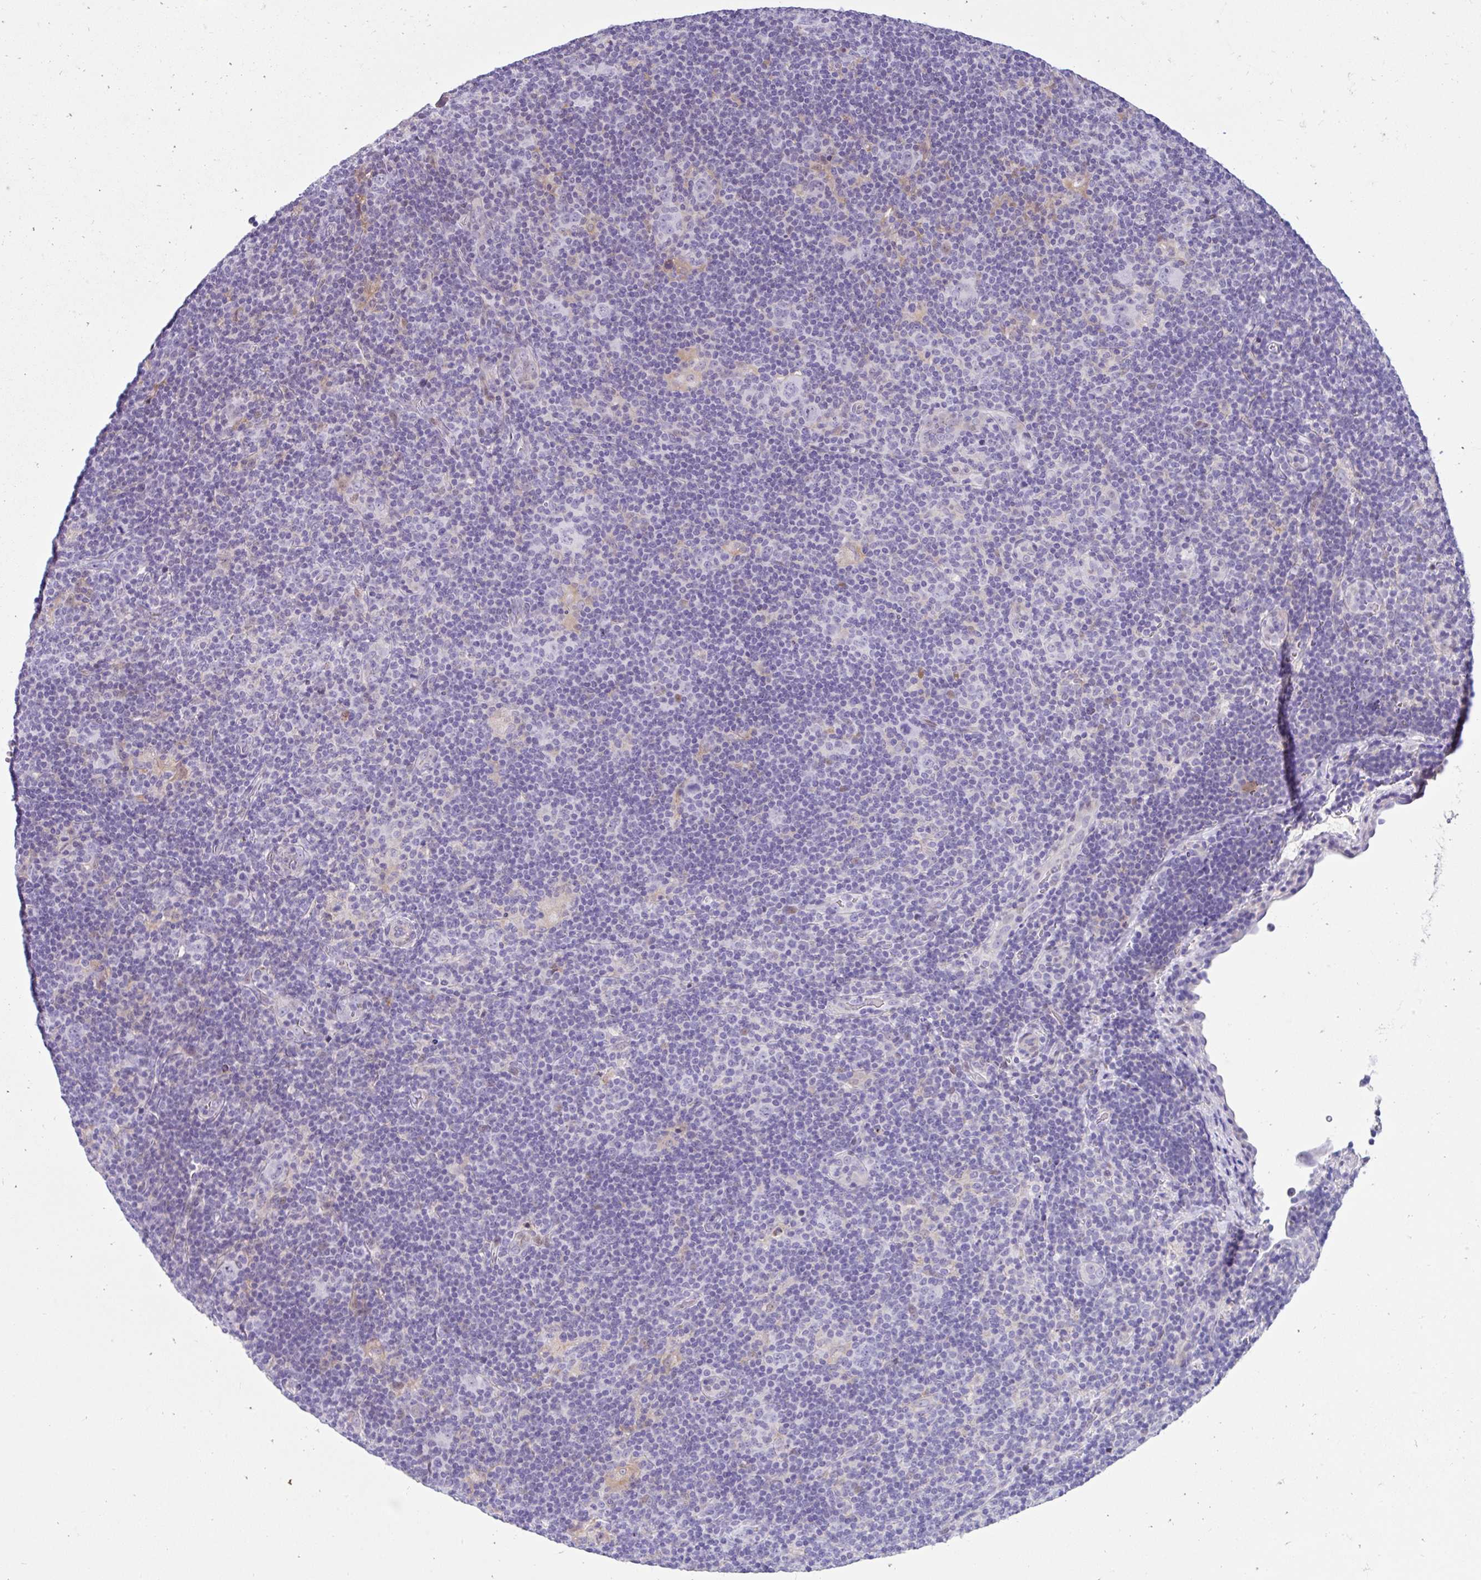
{"staining": {"intensity": "negative", "quantity": "none", "location": "none"}, "tissue": "lymphoma", "cell_type": "Tumor cells", "image_type": "cancer", "snomed": [{"axis": "morphology", "description": "Hodgkin's disease, NOS"}, {"axis": "topography", "description": "Lymph node"}], "caption": "This micrograph is of Hodgkin's disease stained with immunohistochemistry (IHC) to label a protein in brown with the nuclei are counter-stained blue. There is no positivity in tumor cells.", "gene": "NHLH2", "patient": {"sex": "female", "age": 57}}